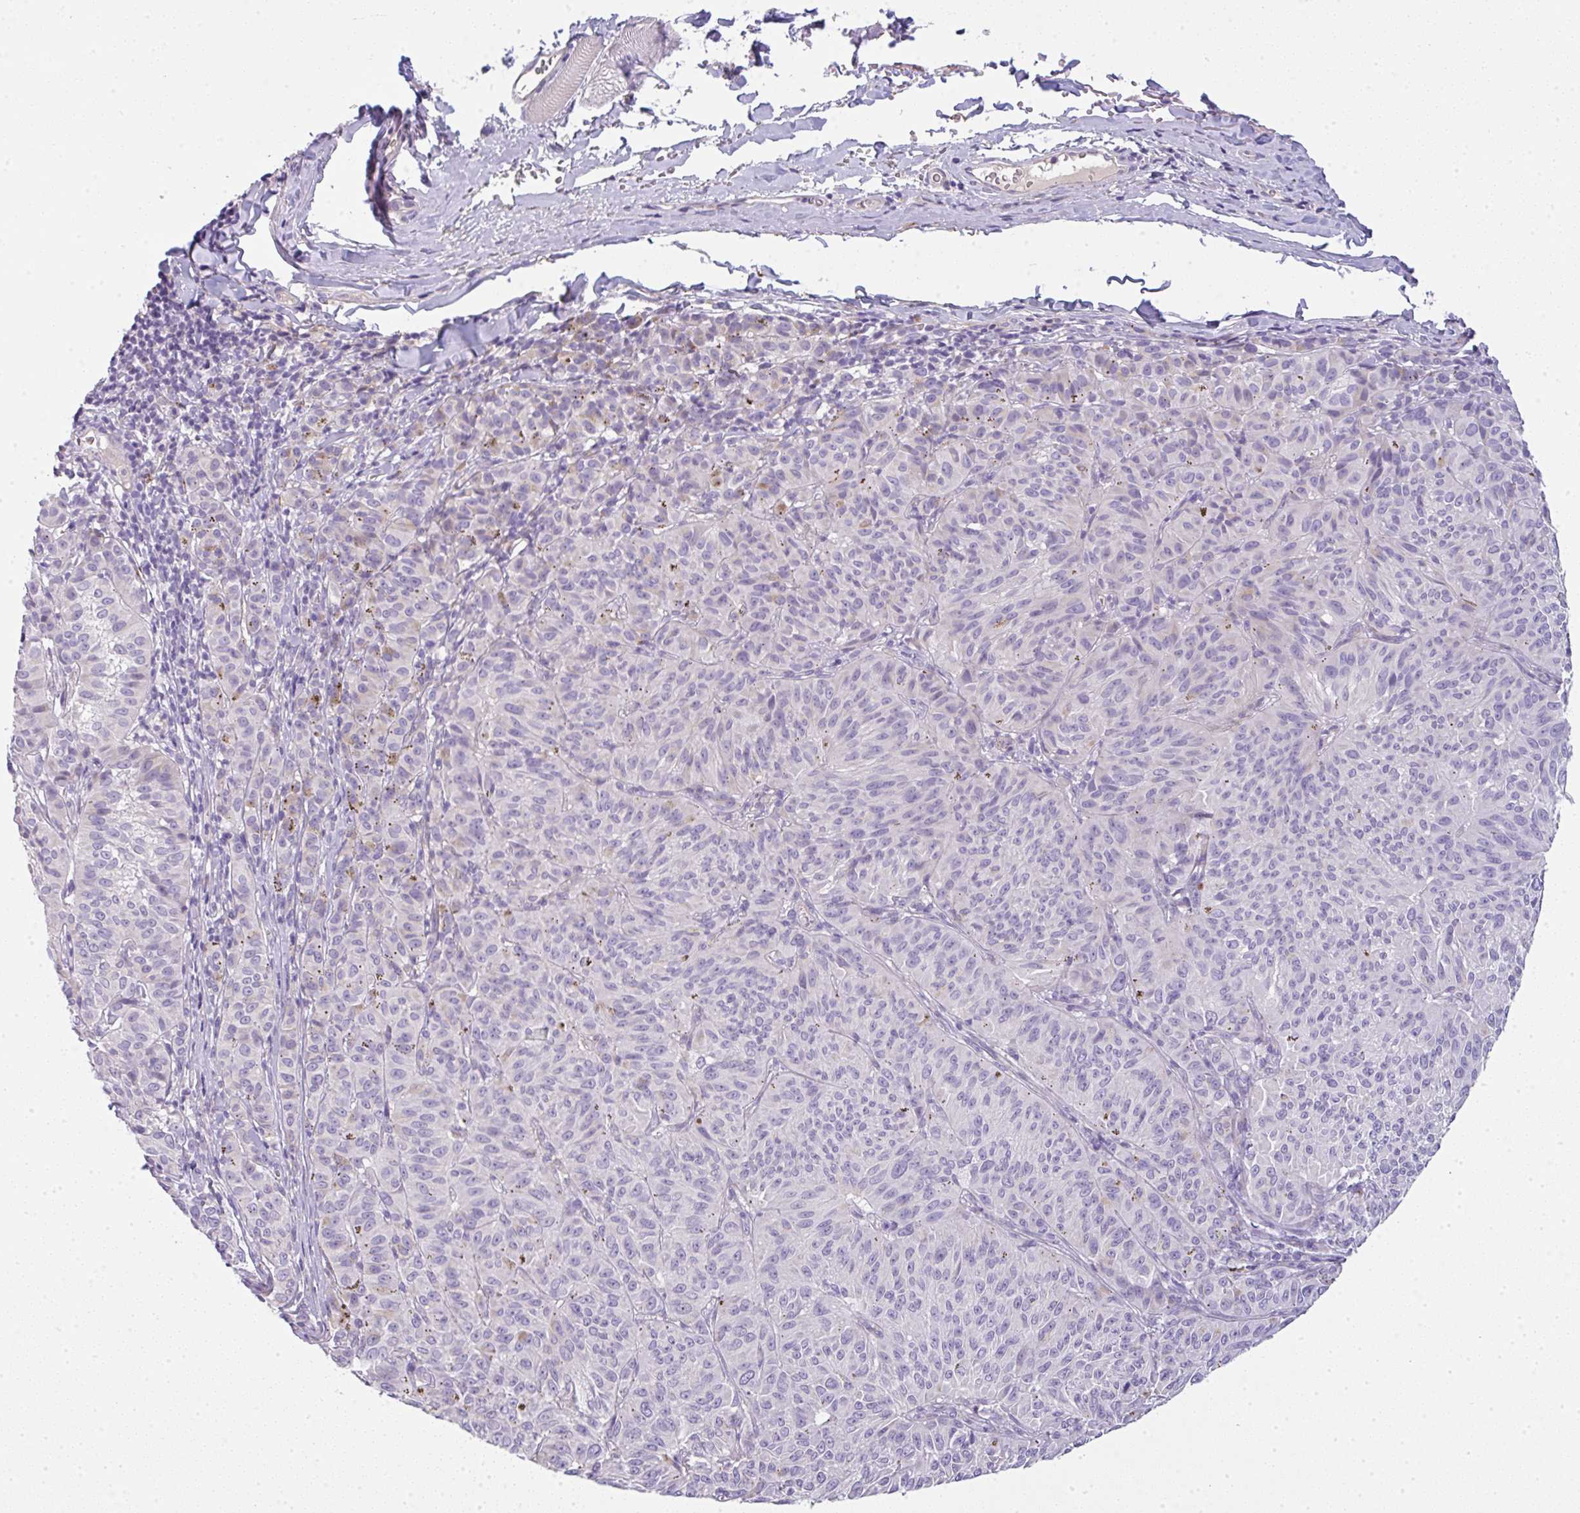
{"staining": {"intensity": "negative", "quantity": "none", "location": "none"}, "tissue": "melanoma", "cell_type": "Tumor cells", "image_type": "cancer", "snomed": [{"axis": "morphology", "description": "Malignant melanoma, NOS"}, {"axis": "topography", "description": "Skin"}], "caption": "Melanoma was stained to show a protein in brown. There is no significant positivity in tumor cells. (DAB immunohistochemistry (IHC) with hematoxylin counter stain).", "gene": "LPAR4", "patient": {"sex": "female", "age": 72}}